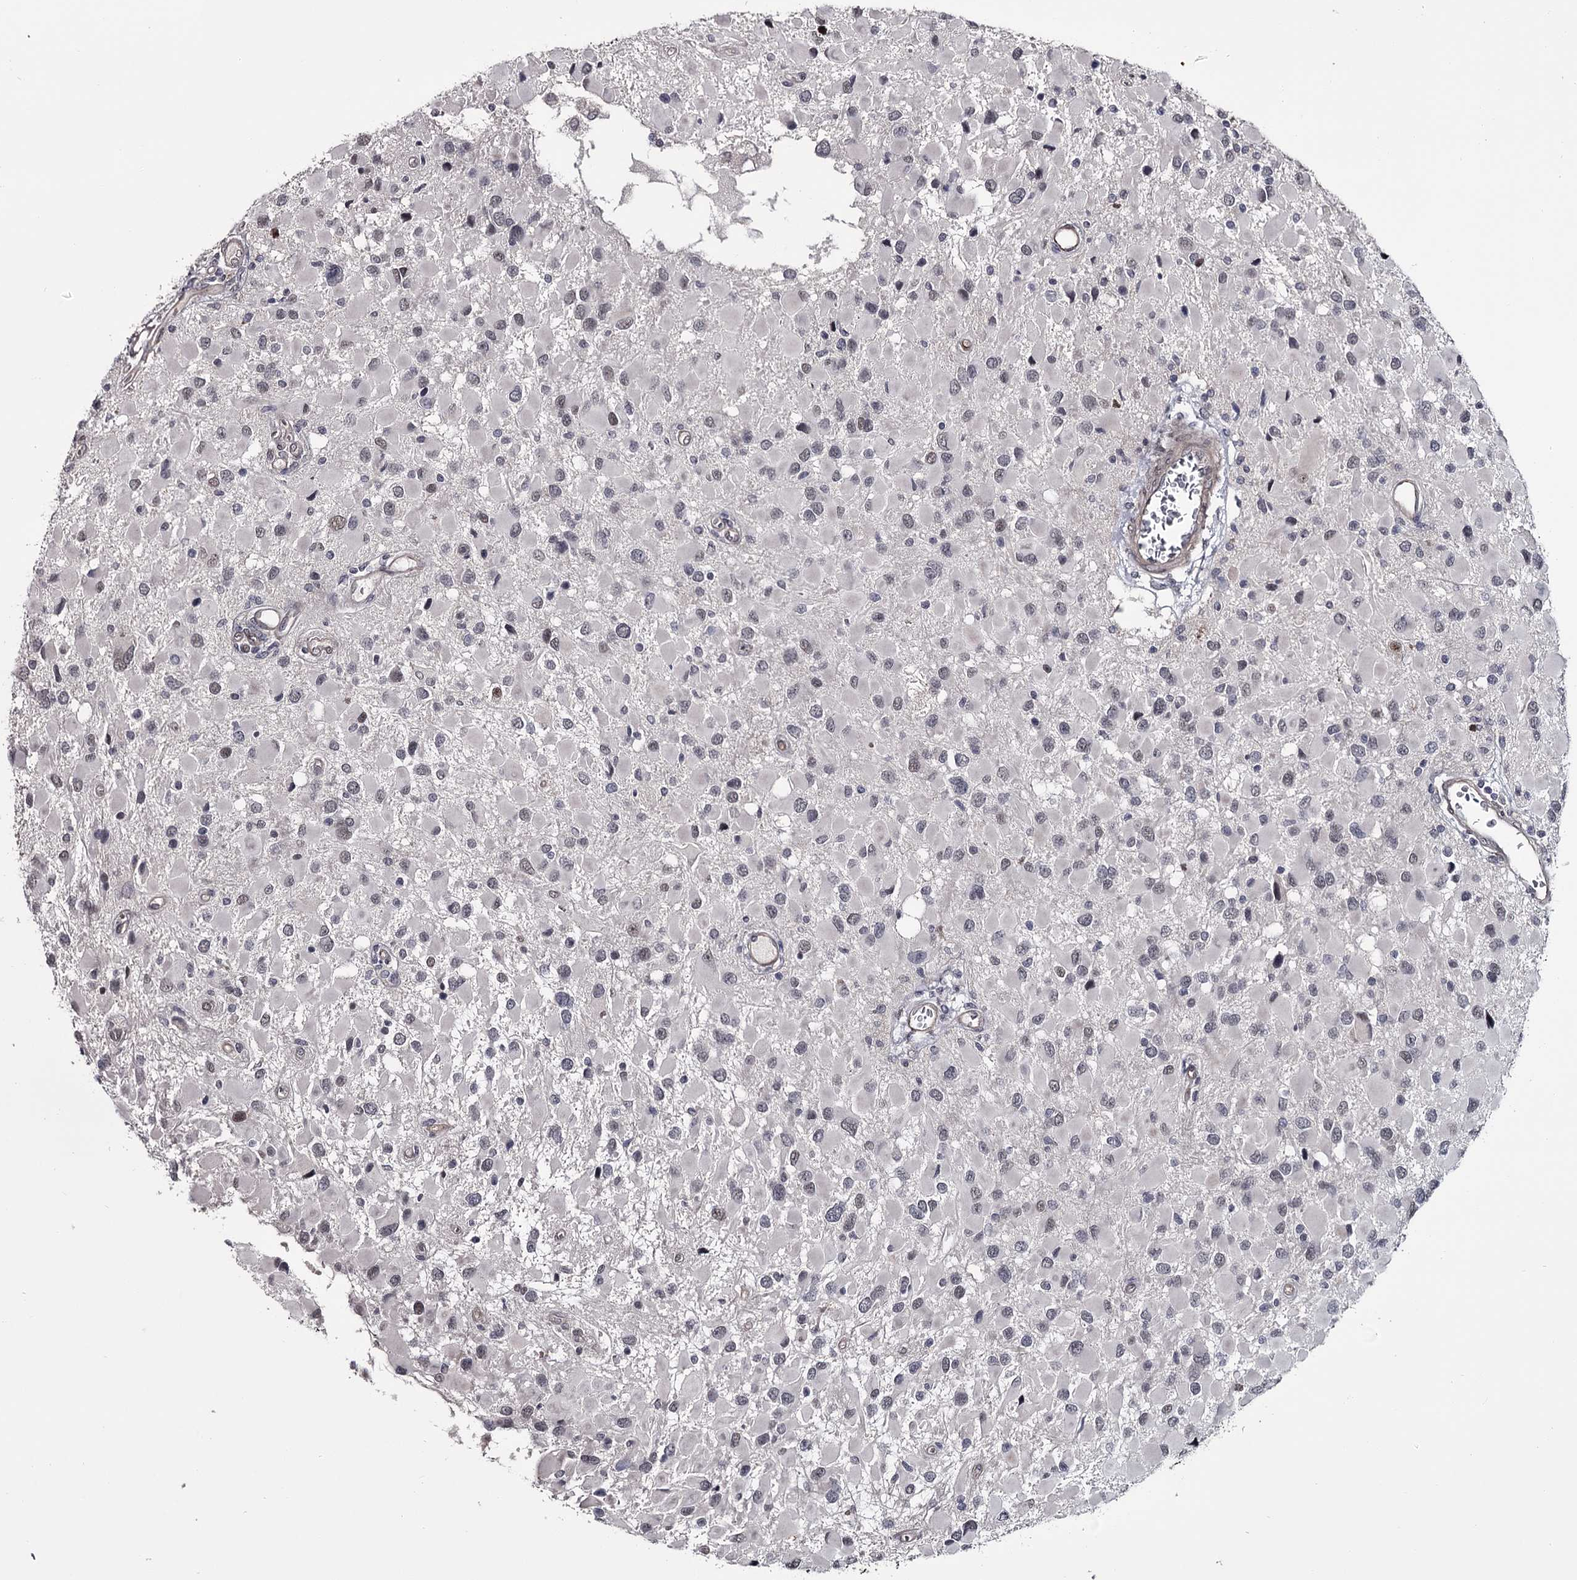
{"staining": {"intensity": "weak", "quantity": "<25%", "location": "nuclear"}, "tissue": "glioma", "cell_type": "Tumor cells", "image_type": "cancer", "snomed": [{"axis": "morphology", "description": "Glioma, malignant, High grade"}, {"axis": "topography", "description": "Brain"}], "caption": "Immunohistochemistry (IHC) of glioma reveals no expression in tumor cells.", "gene": "PRPF40B", "patient": {"sex": "male", "age": 53}}